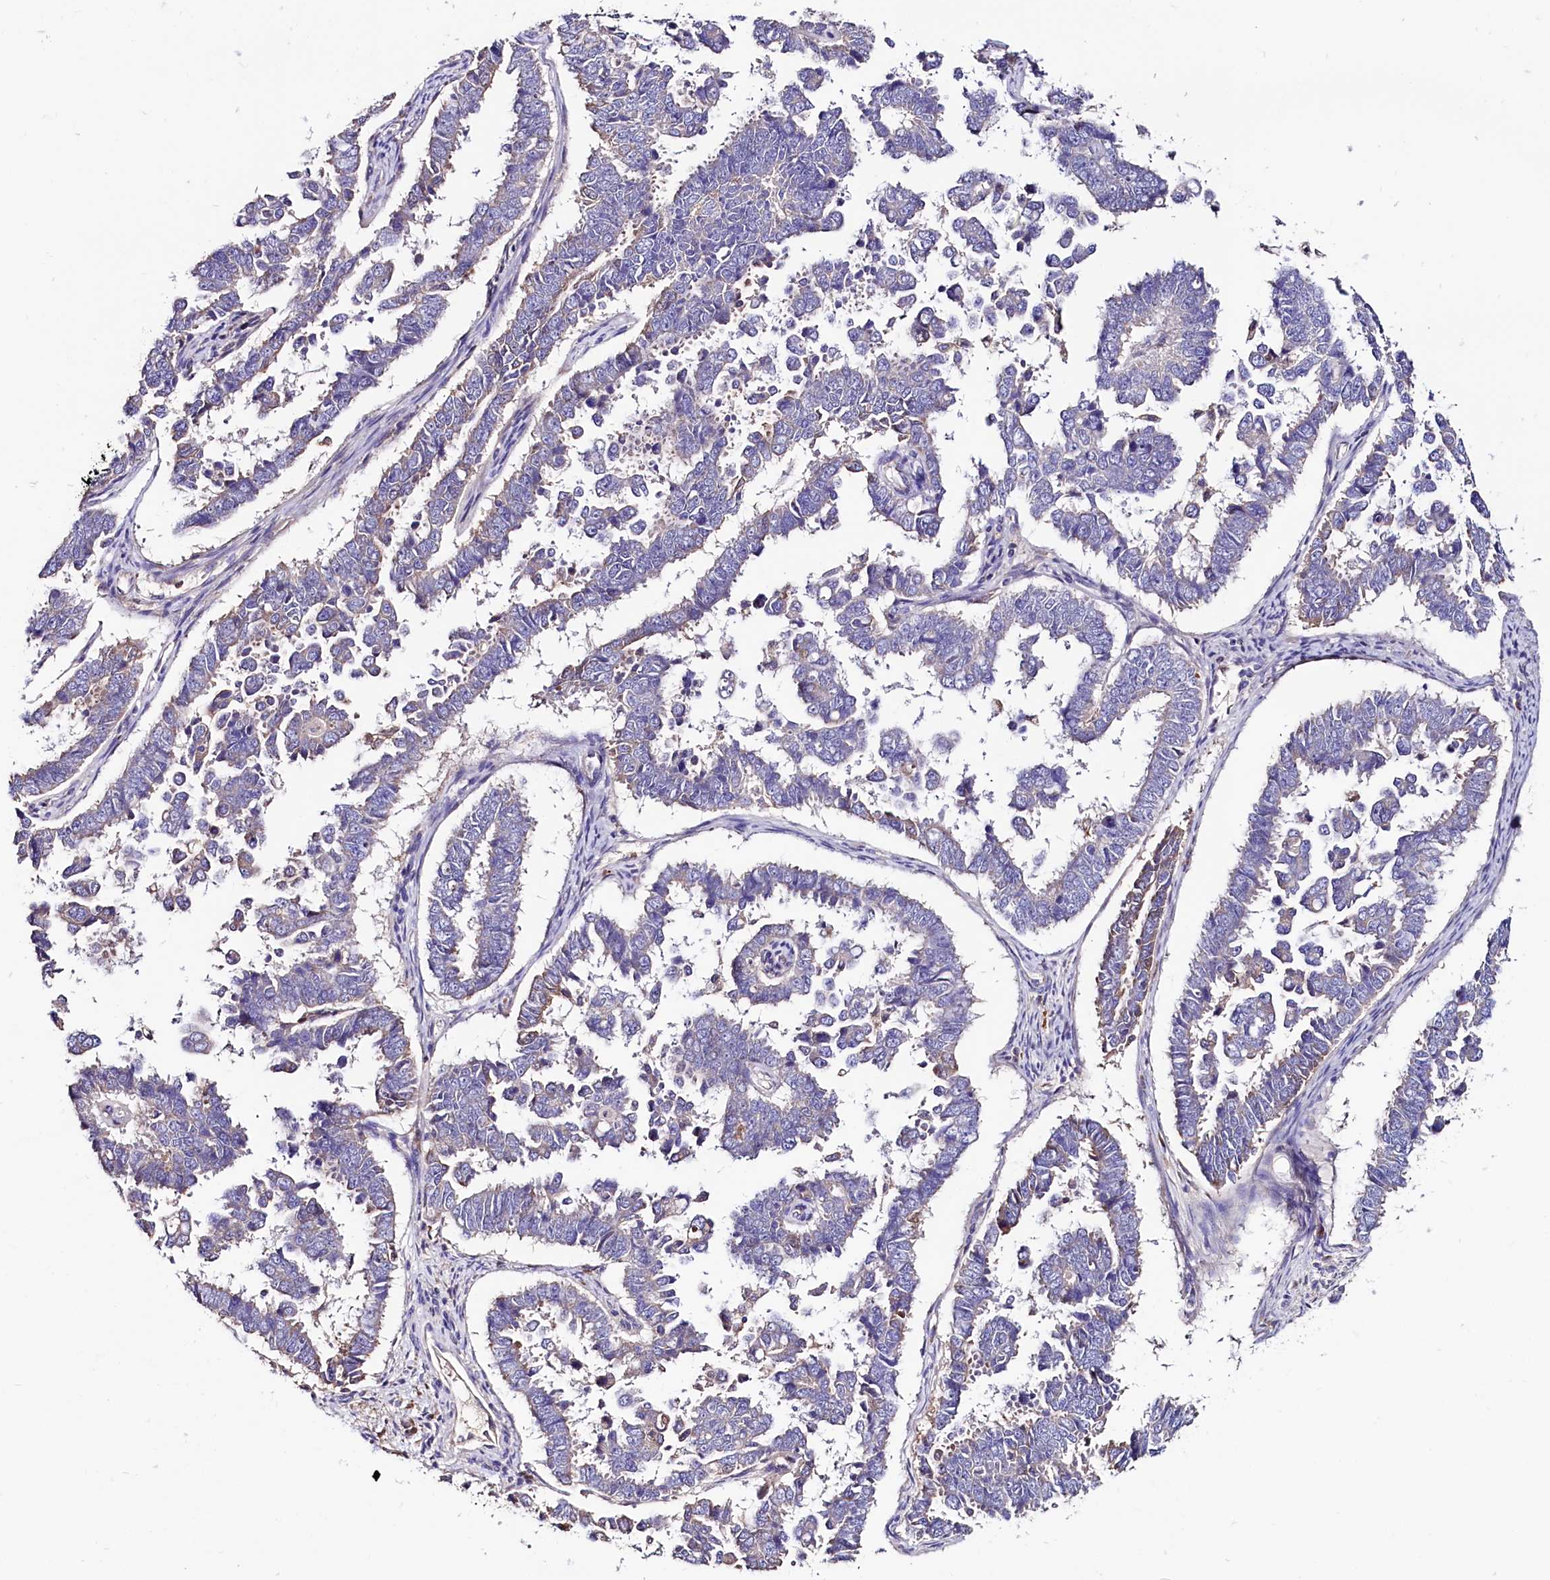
{"staining": {"intensity": "weak", "quantity": "<25%", "location": "cytoplasmic/membranous"}, "tissue": "endometrial cancer", "cell_type": "Tumor cells", "image_type": "cancer", "snomed": [{"axis": "morphology", "description": "Adenocarcinoma, NOS"}, {"axis": "topography", "description": "Endometrium"}], "caption": "There is no significant expression in tumor cells of adenocarcinoma (endometrial). (DAB immunohistochemistry with hematoxylin counter stain).", "gene": "IL17RD", "patient": {"sex": "female", "age": 75}}